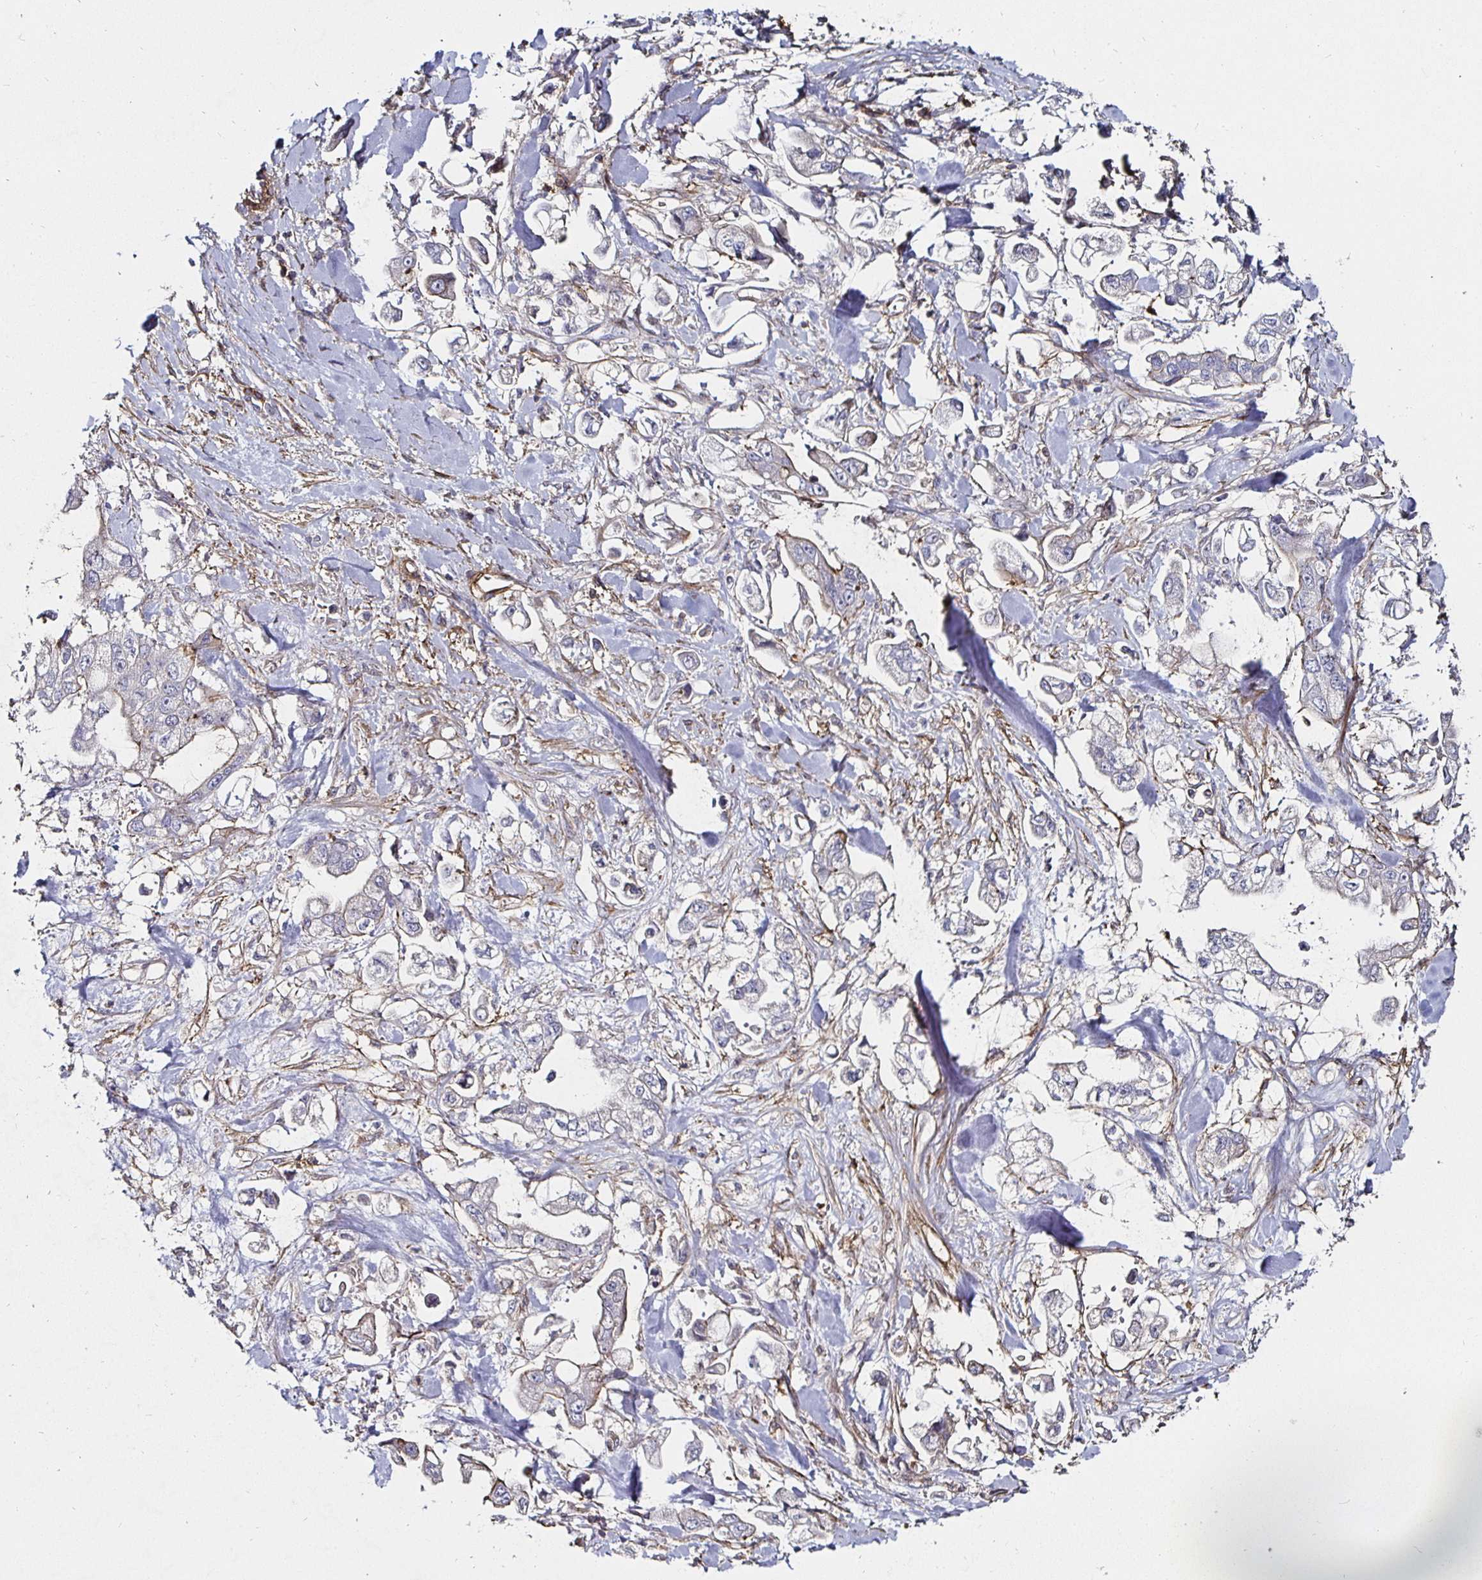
{"staining": {"intensity": "negative", "quantity": "none", "location": "none"}, "tissue": "stomach cancer", "cell_type": "Tumor cells", "image_type": "cancer", "snomed": [{"axis": "morphology", "description": "Adenocarcinoma, NOS"}, {"axis": "topography", "description": "Stomach"}], "caption": "Immunohistochemistry (IHC) image of human stomach cancer (adenocarcinoma) stained for a protein (brown), which displays no staining in tumor cells.", "gene": "GJA4", "patient": {"sex": "male", "age": 62}}